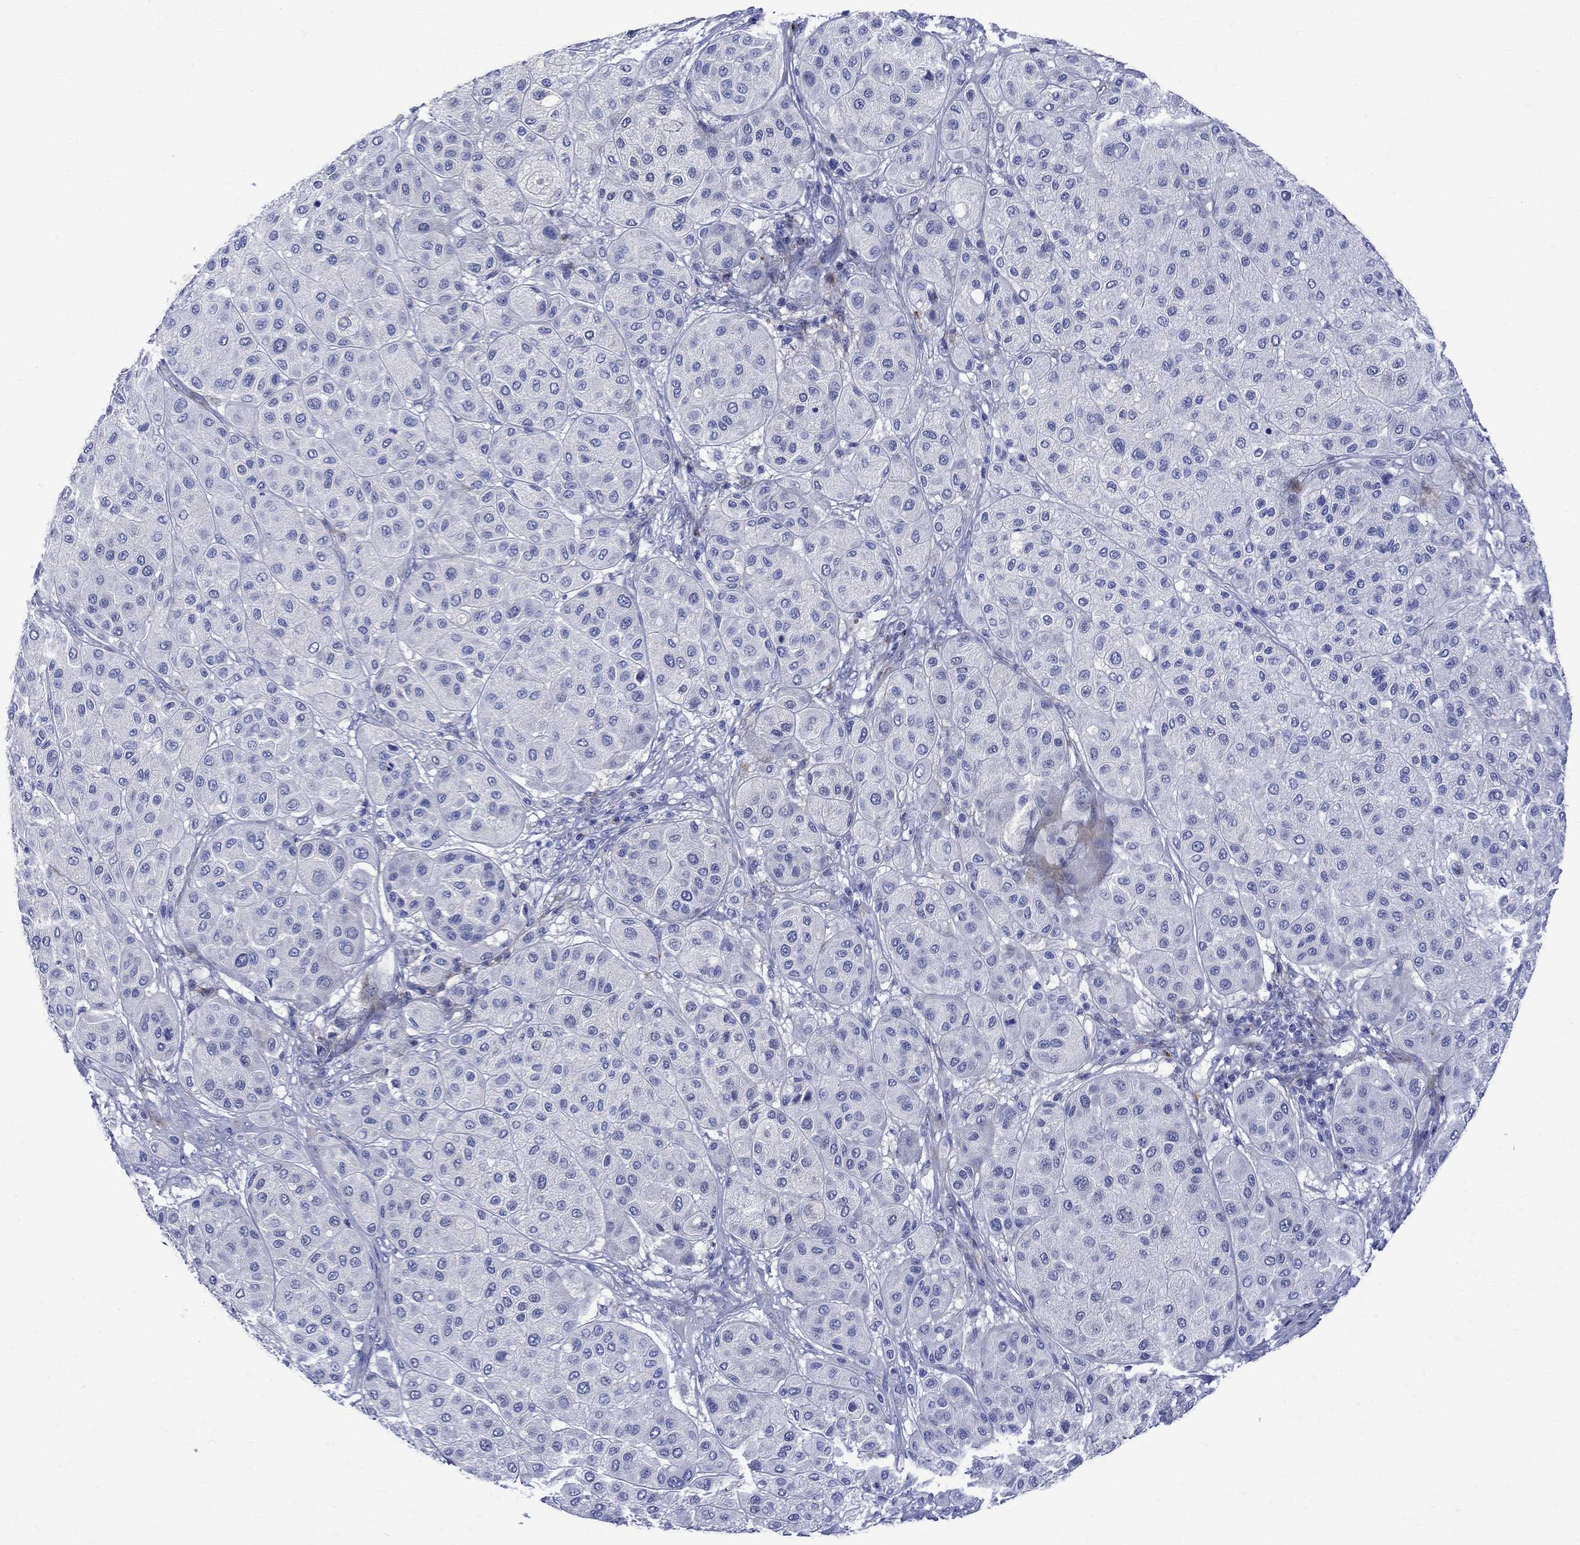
{"staining": {"intensity": "negative", "quantity": "none", "location": "none"}, "tissue": "melanoma", "cell_type": "Tumor cells", "image_type": "cancer", "snomed": [{"axis": "morphology", "description": "Malignant melanoma, Metastatic site"}, {"axis": "topography", "description": "Smooth muscle"}], "caption": "Tumor cells show no significant protein expression in melanoma.", "gene": "PARVB", "patient": {"sex": "male", "age": 41}}